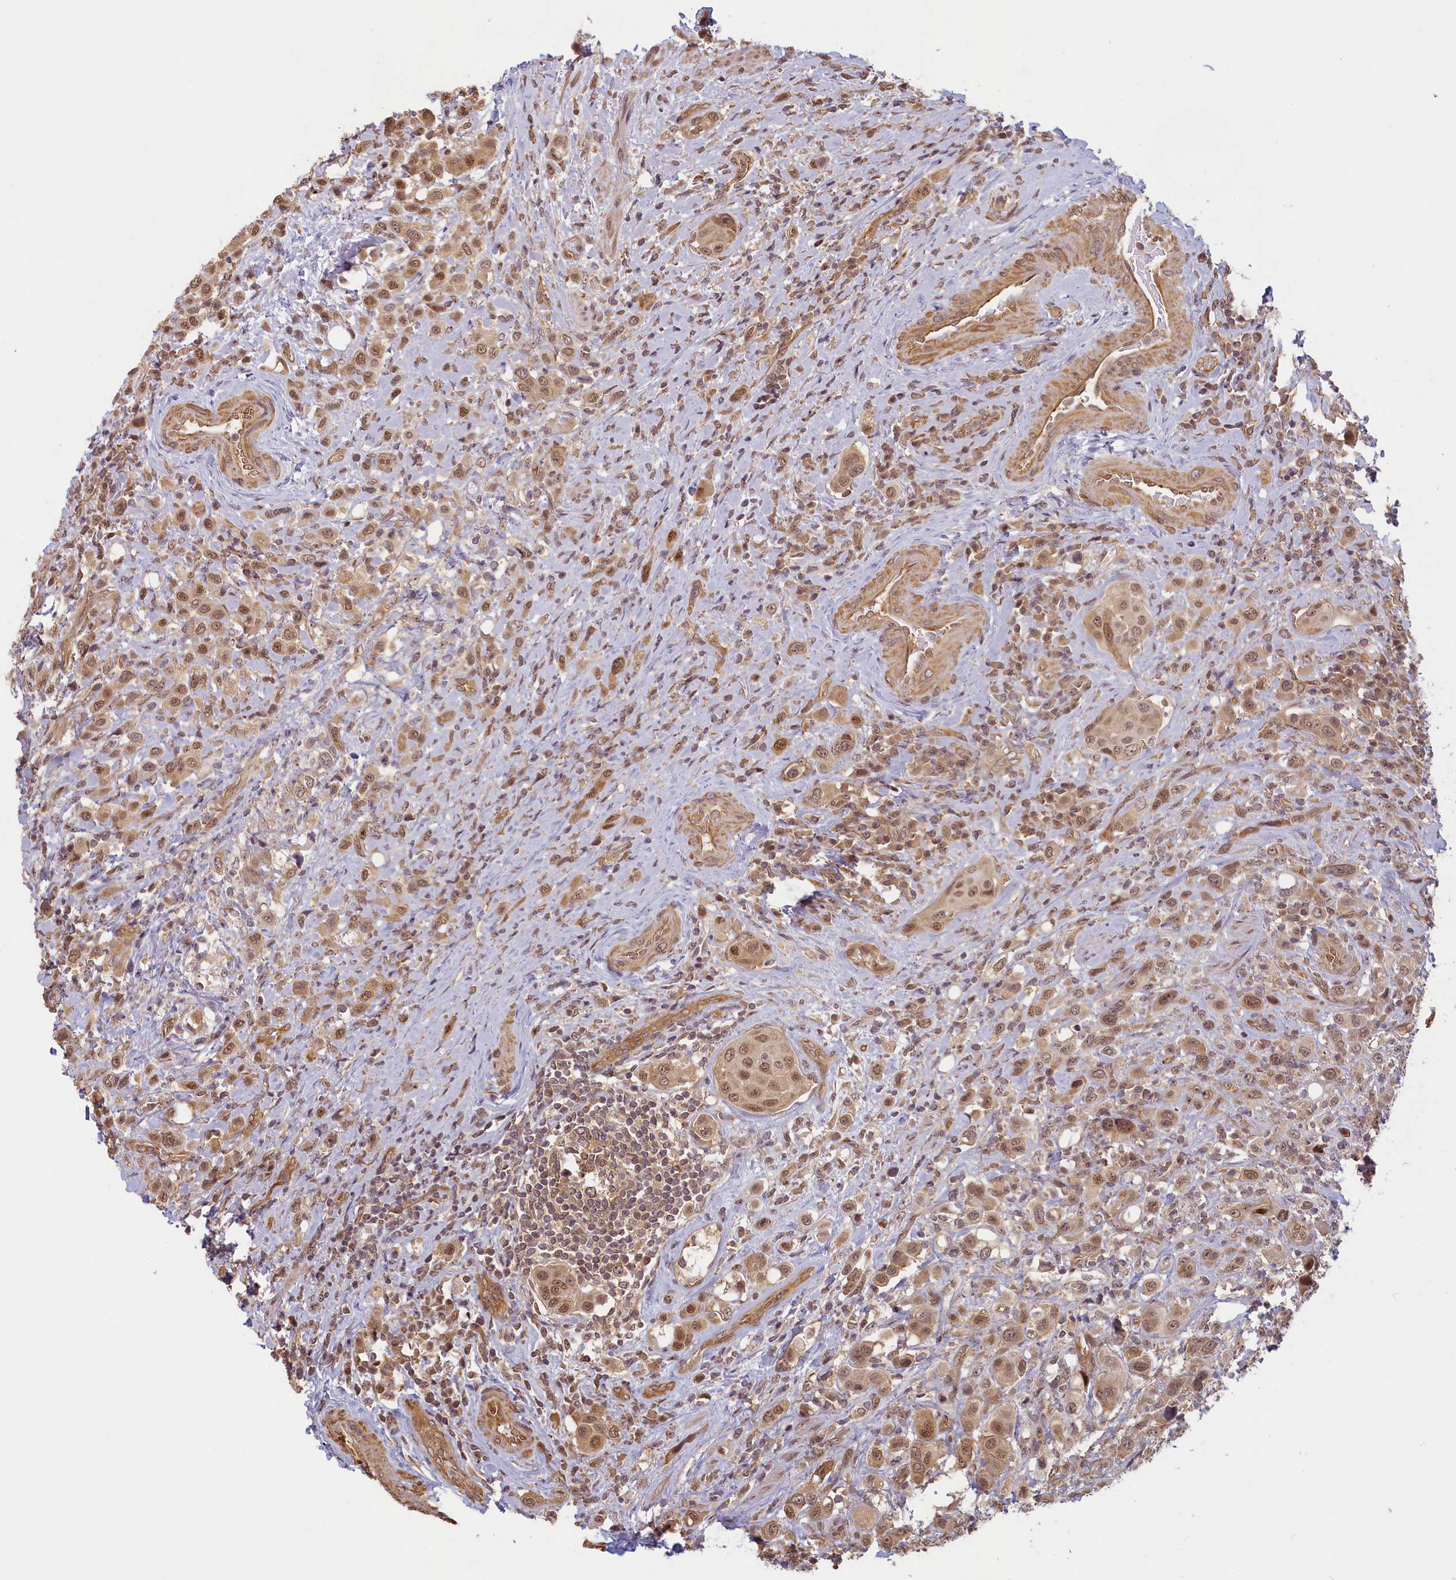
{"staining": {"intensity": "moderate", "quantity": ">75%", "location": "nuclear"}, "tissue": "urothelial cancer", "cell_type": "Tumor cells", "image_type": "cancer", "snomed": [{"axis": "morphology", "description": "Urothelial carcinoma, High grade"}, {"axis": "topography", "description": "Urinary bladder"}], "caption": "A medium amount of moderate nuclear staining is identified in about >75% of tumor cells in urothelial carcinoma (high-grade) tissue.", "gene": "C19orf44", "patient": {"sex": "male", "age": 50}}